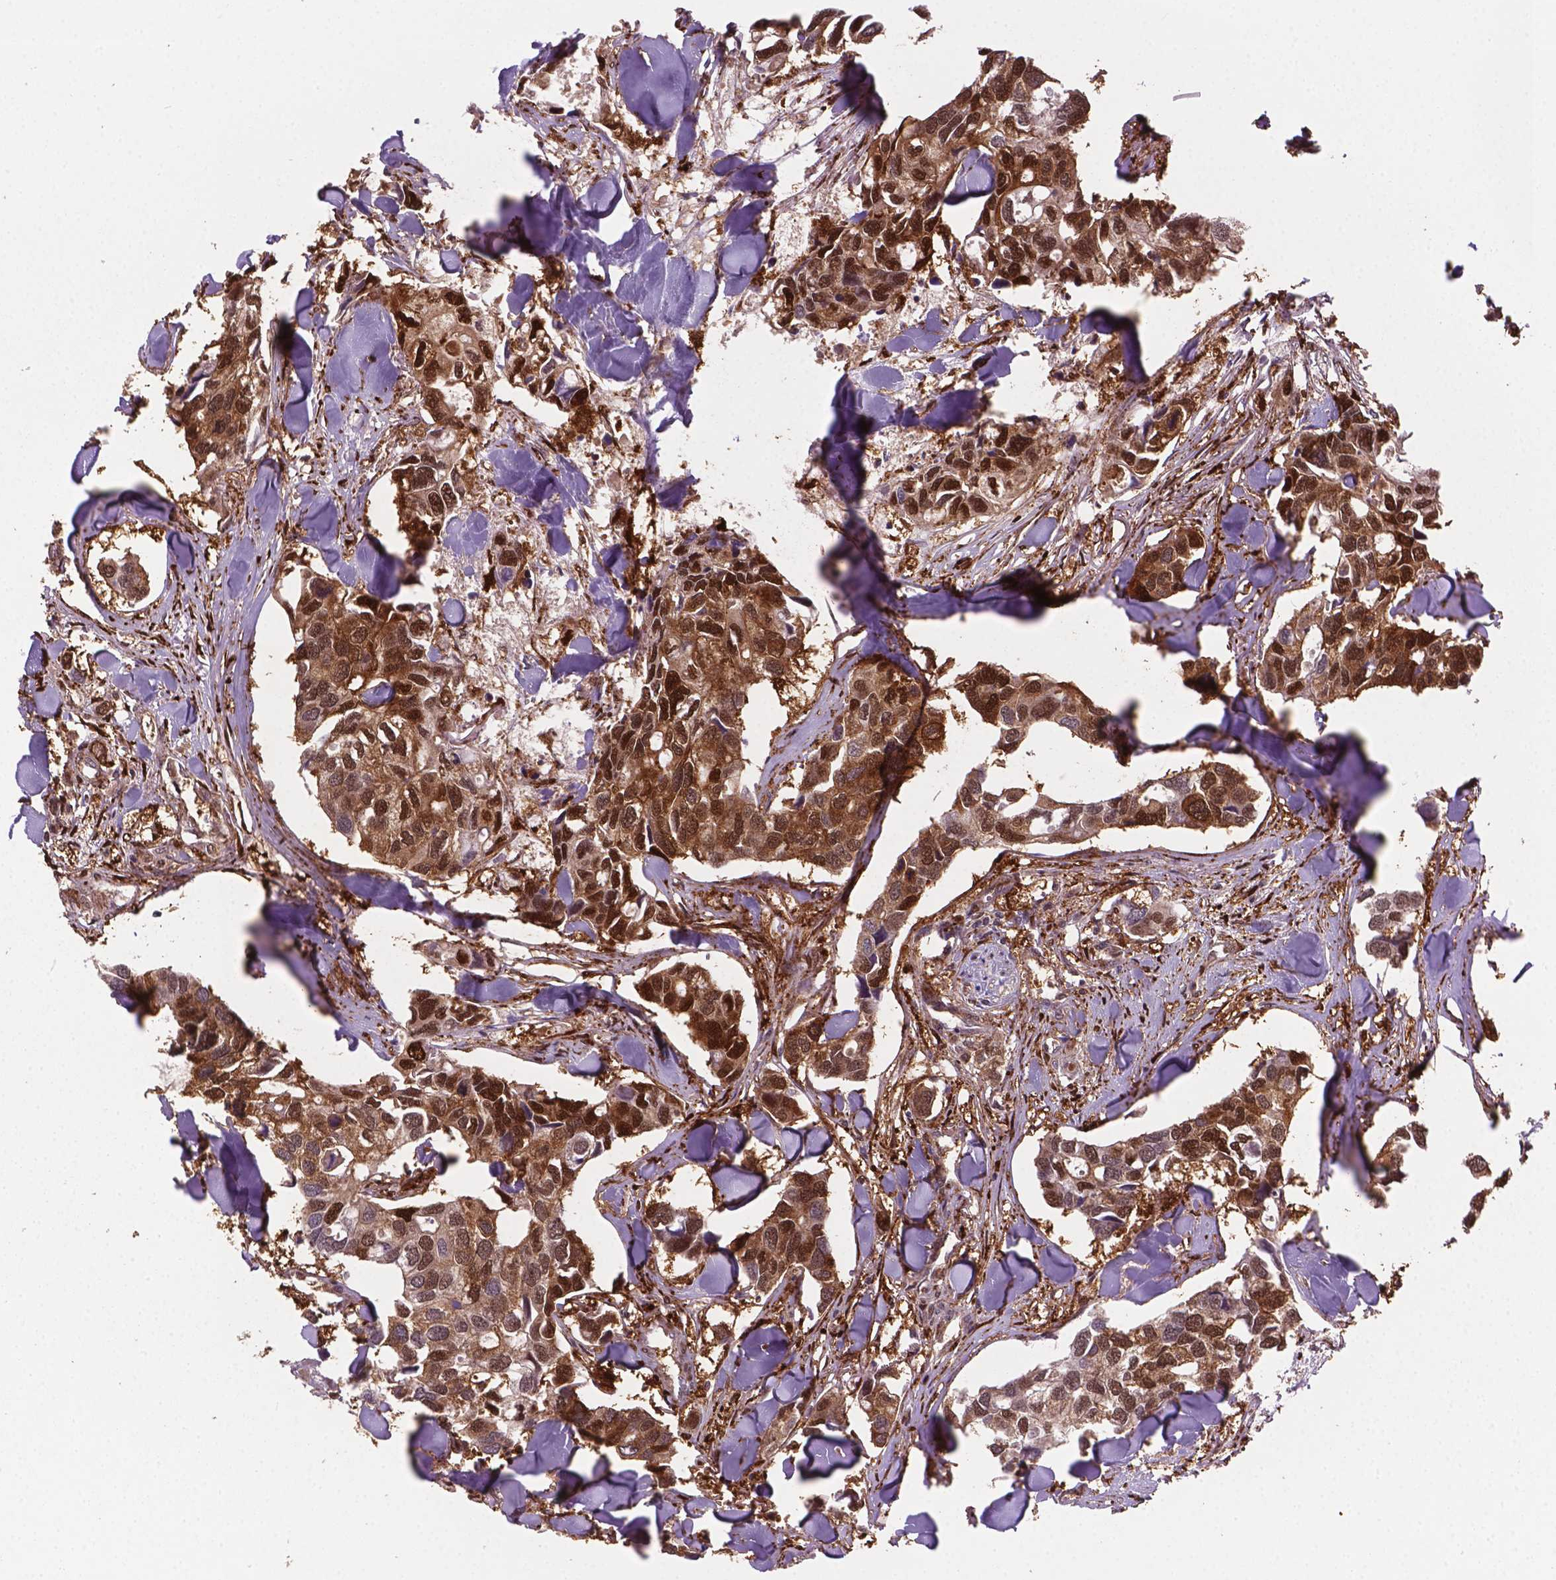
{"staining": {"intensity": "moderate", "quantity": ">75%", "location": "cytoplasmic/membranous,nuclear"}, "tissue": "breast cancer", "cell_type": "Tumor cells", "image_type": "cancer", "snomed": [{"axis": "morphology", "description": "Duct carcinoma"}, {"axis": "topography", "description": "Breast"}], "caption": "The histopathology image displays immunohistochemical staining of breast cancer. There is moderate cytoplasmic/membranous and nuclear staining is seen in approximately >75% of tumor cells.", "gene": "PLIN3", "patient": {"sex": "female", "age": 83}}